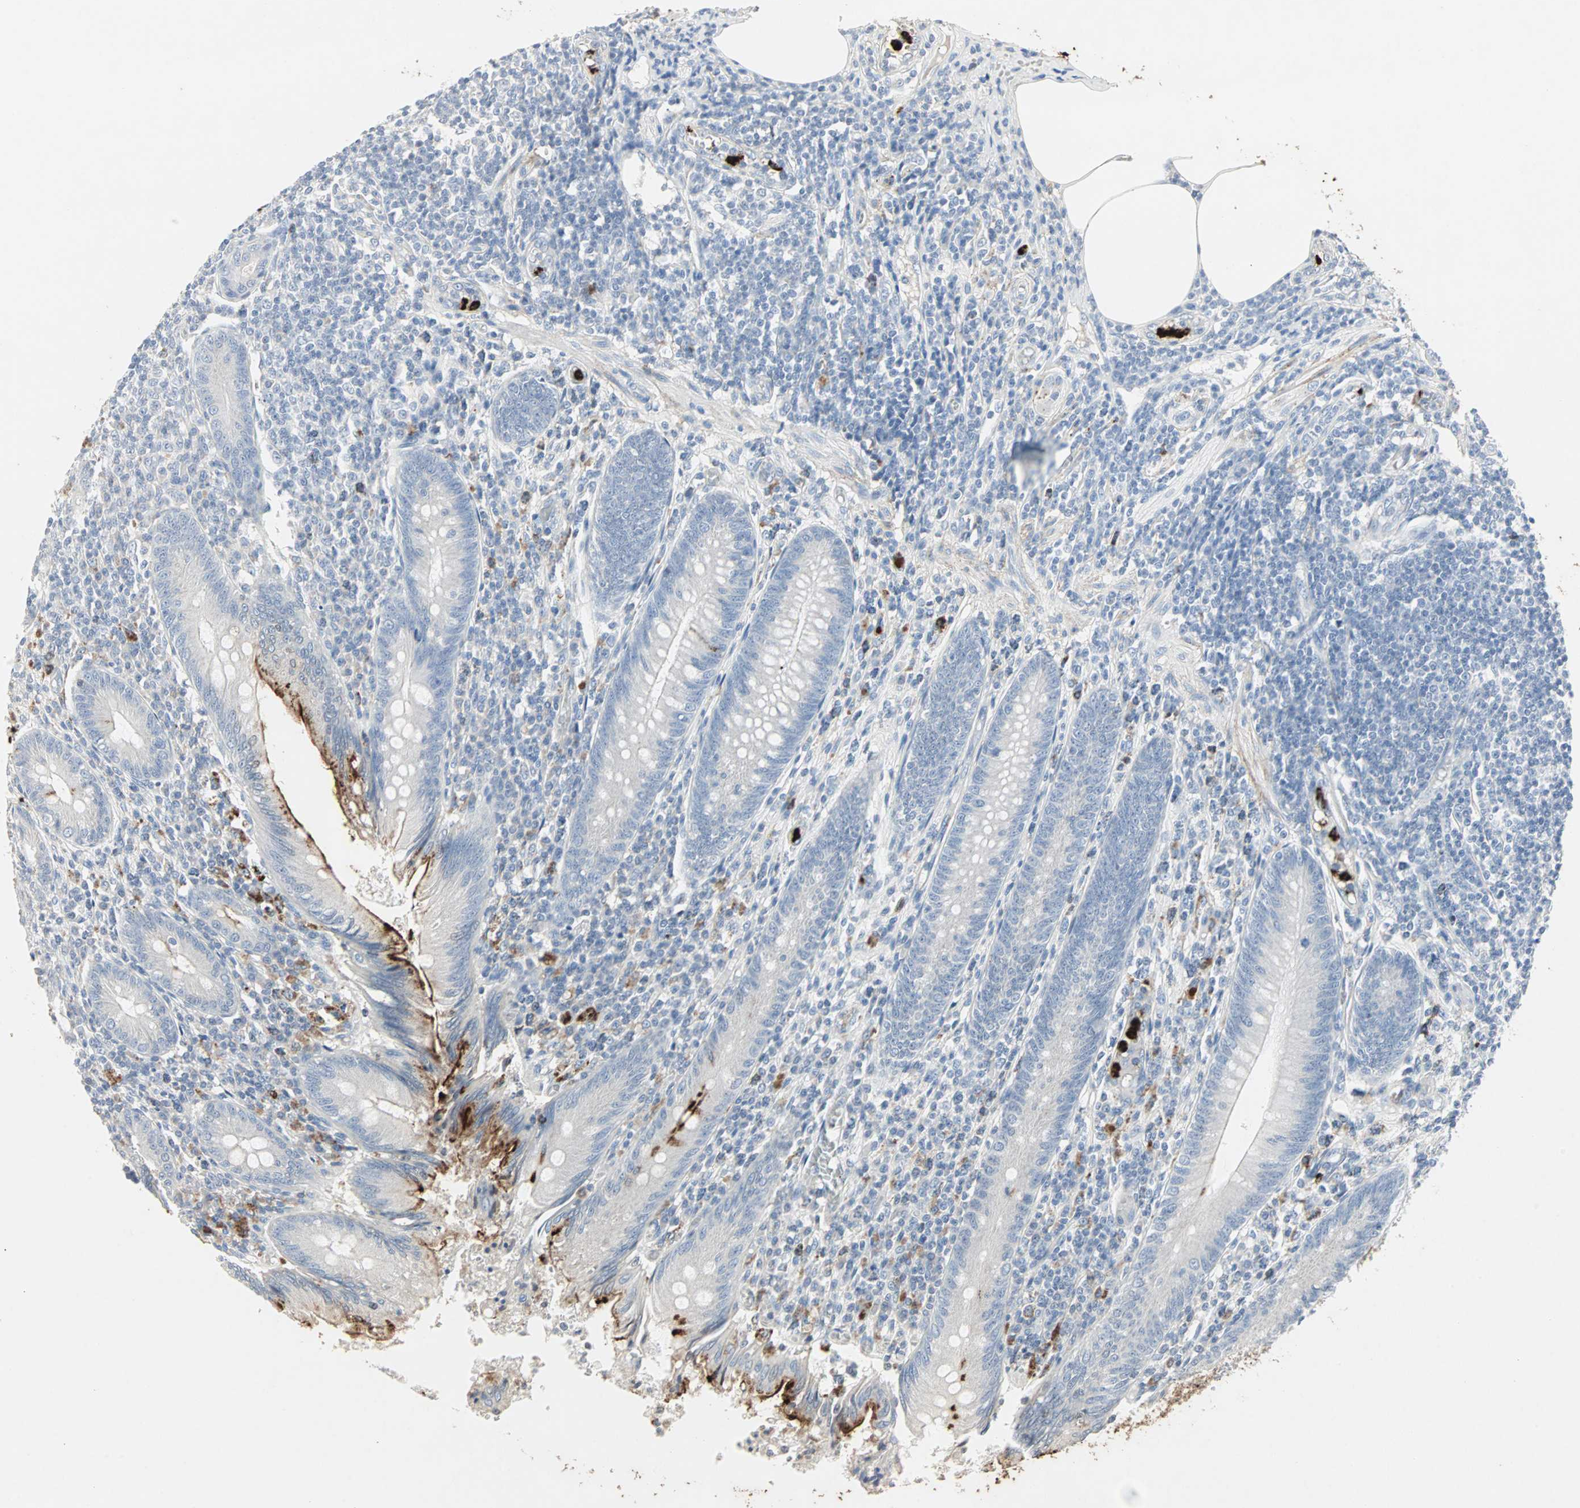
{"staining": {"intensity": "strong", "quantity": "<25%", "location": "cytoplasmic/membranous"}, "tissue": "appendix", "cell_type": "Glandular cells", "image_type": "normal", "snomed": [{"axis": "morphology", "description": "Normal tissue, NOS"}, {"axis": "morphology", "description": "Inflammation, NOS"}, {"axis": "topography", "description": "Appendix"}], "caption": "The micrograph shows a brown stain indicating the presence of a protein in the cytoplasmic/membranous of glandular cells in appendix. Nuclei are stained in blue.", "gene": "CEACAM6", "patient": {"sex": "male", "age": 46}}